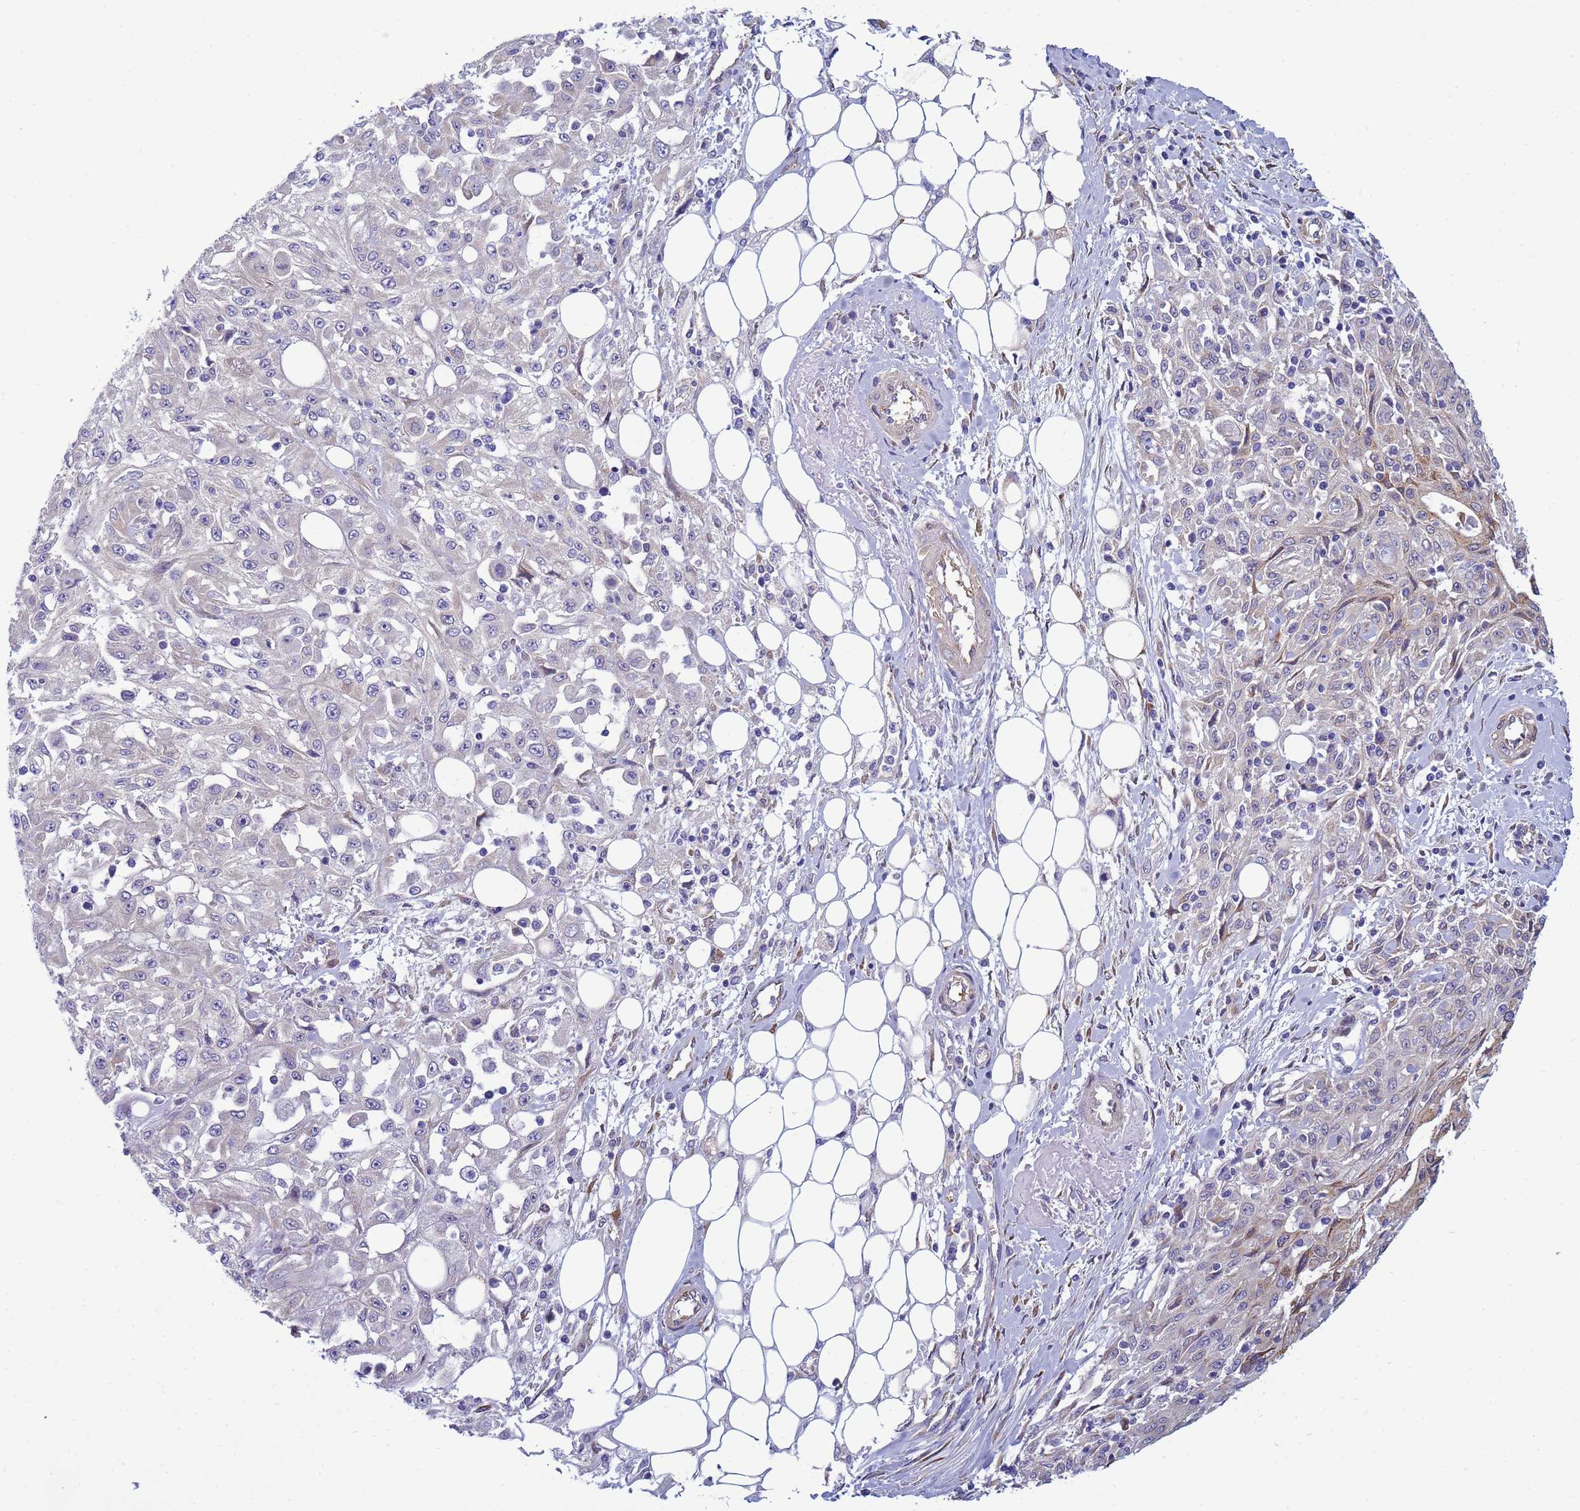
{"staining": {"intensity": "negative", "quantity": "none", "location": "none"}, "tissue": "skin cancer", "cell_type": "Tumor cells", "image_type": "cancer", "snomed": [{"axis": "morphology", "description": "Squamous cell carcinoma, NOS"}, {"axis": "morphology", "description": "Squamous cell carcinoma, metastatic, NOS"}, {"axis": "topography", "description": "Skin"}, {"axis": "topography", "description": "Lymph node"}], "caption": "Skin cancer stained for a protein using immunohistochemistry (IHC) reveals no expression tumor cells.", "gene": "TRPC6", "patient": {"sex": "male", "age": 75}}